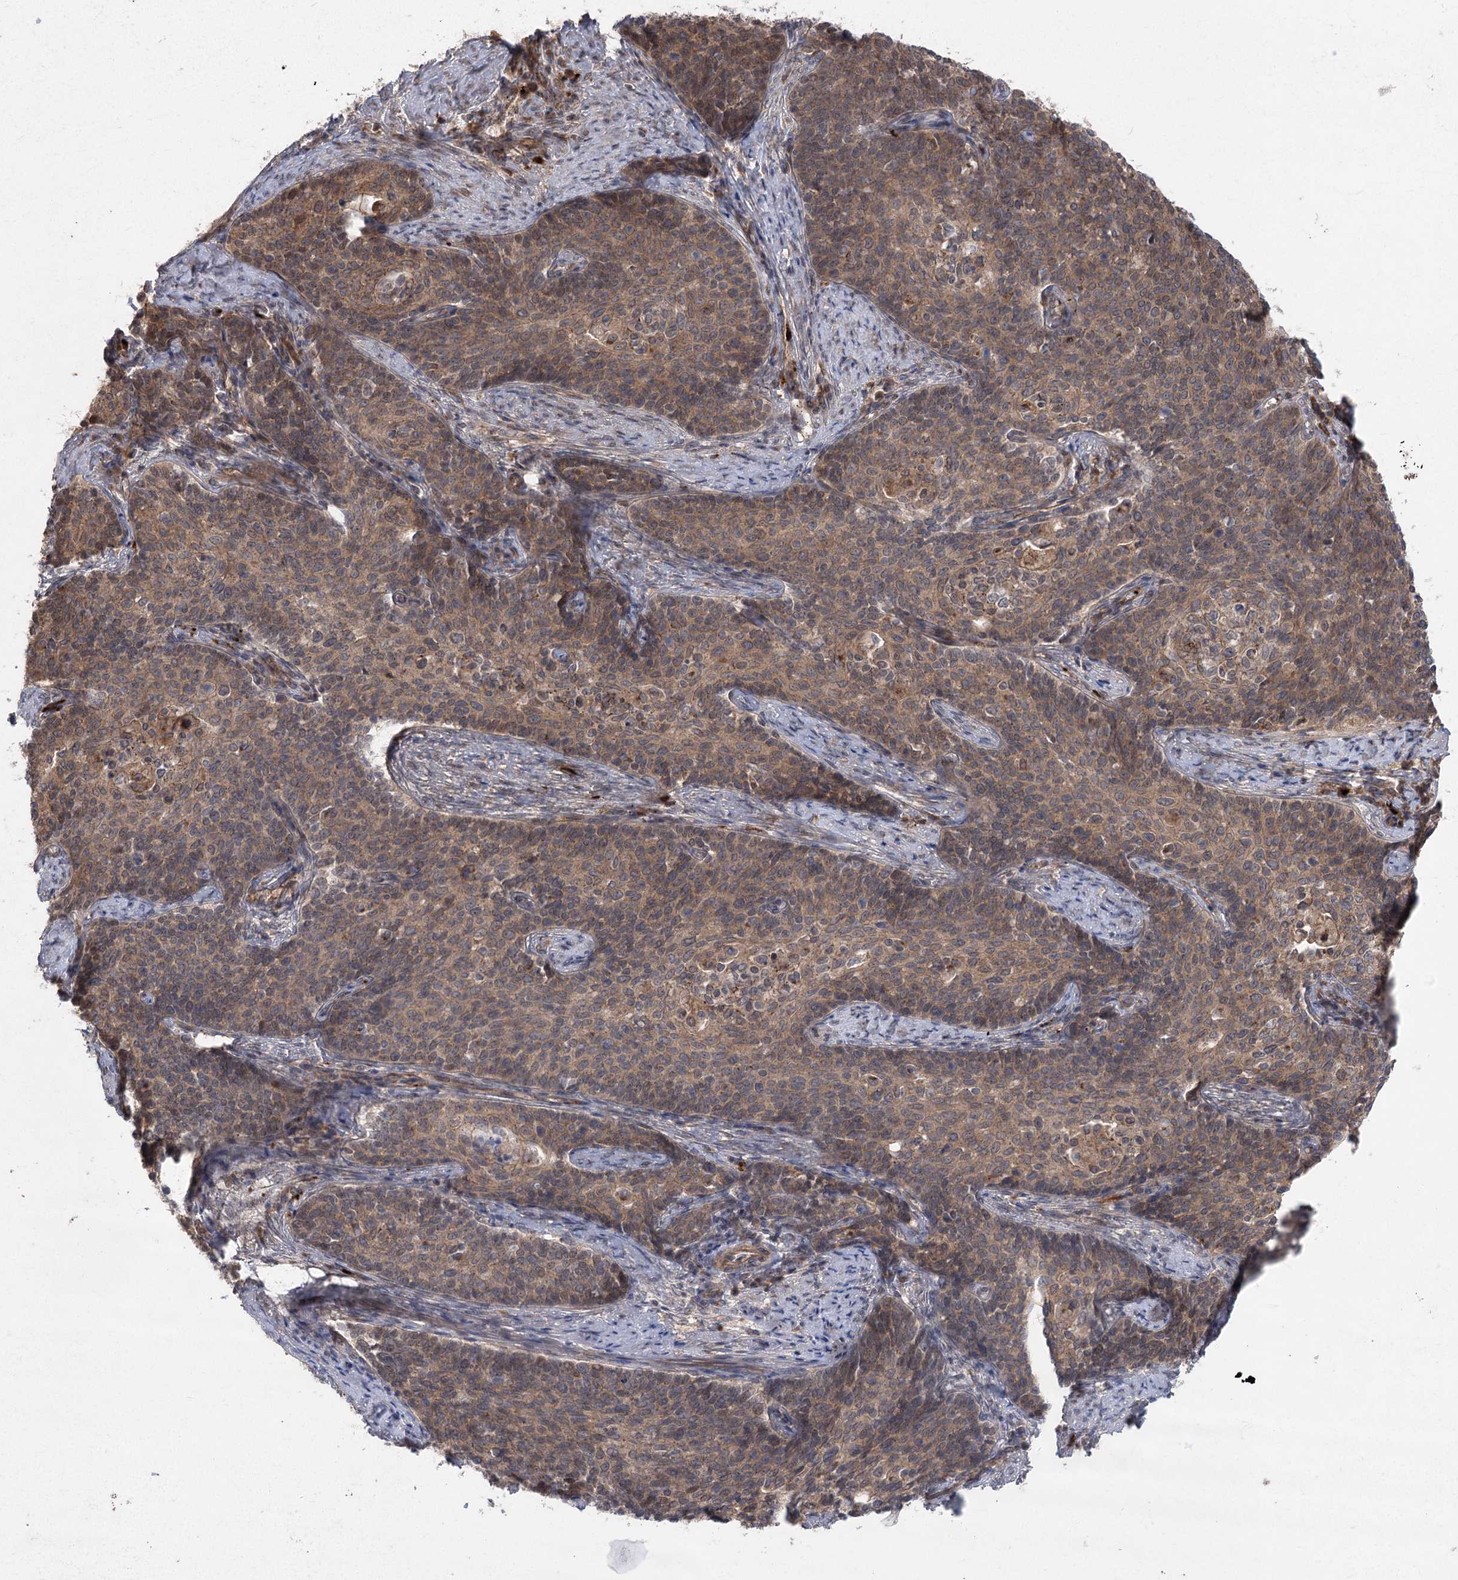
{"staining": {"intensity": "moderate", "quantity": ">75%", "location": "cytoplasmic/membranous"}, "tissue": "cervical cancer", "cell_type": "Tumor cells", "image_type": "cancer", "snomed": [{"axis": "morphology", "description": "Squamous cell carcinoma, NOS"}, {"axis": "topography", "description": "Cervix"}], "caption": "Protein staining of cervical squamous cell carcinoma tissue reveals moderate cytoplasmic/membranous staining in about >75% of tumor cells.", "gene": "METTL24", "patient": {"sex": "female", "age": 39}}